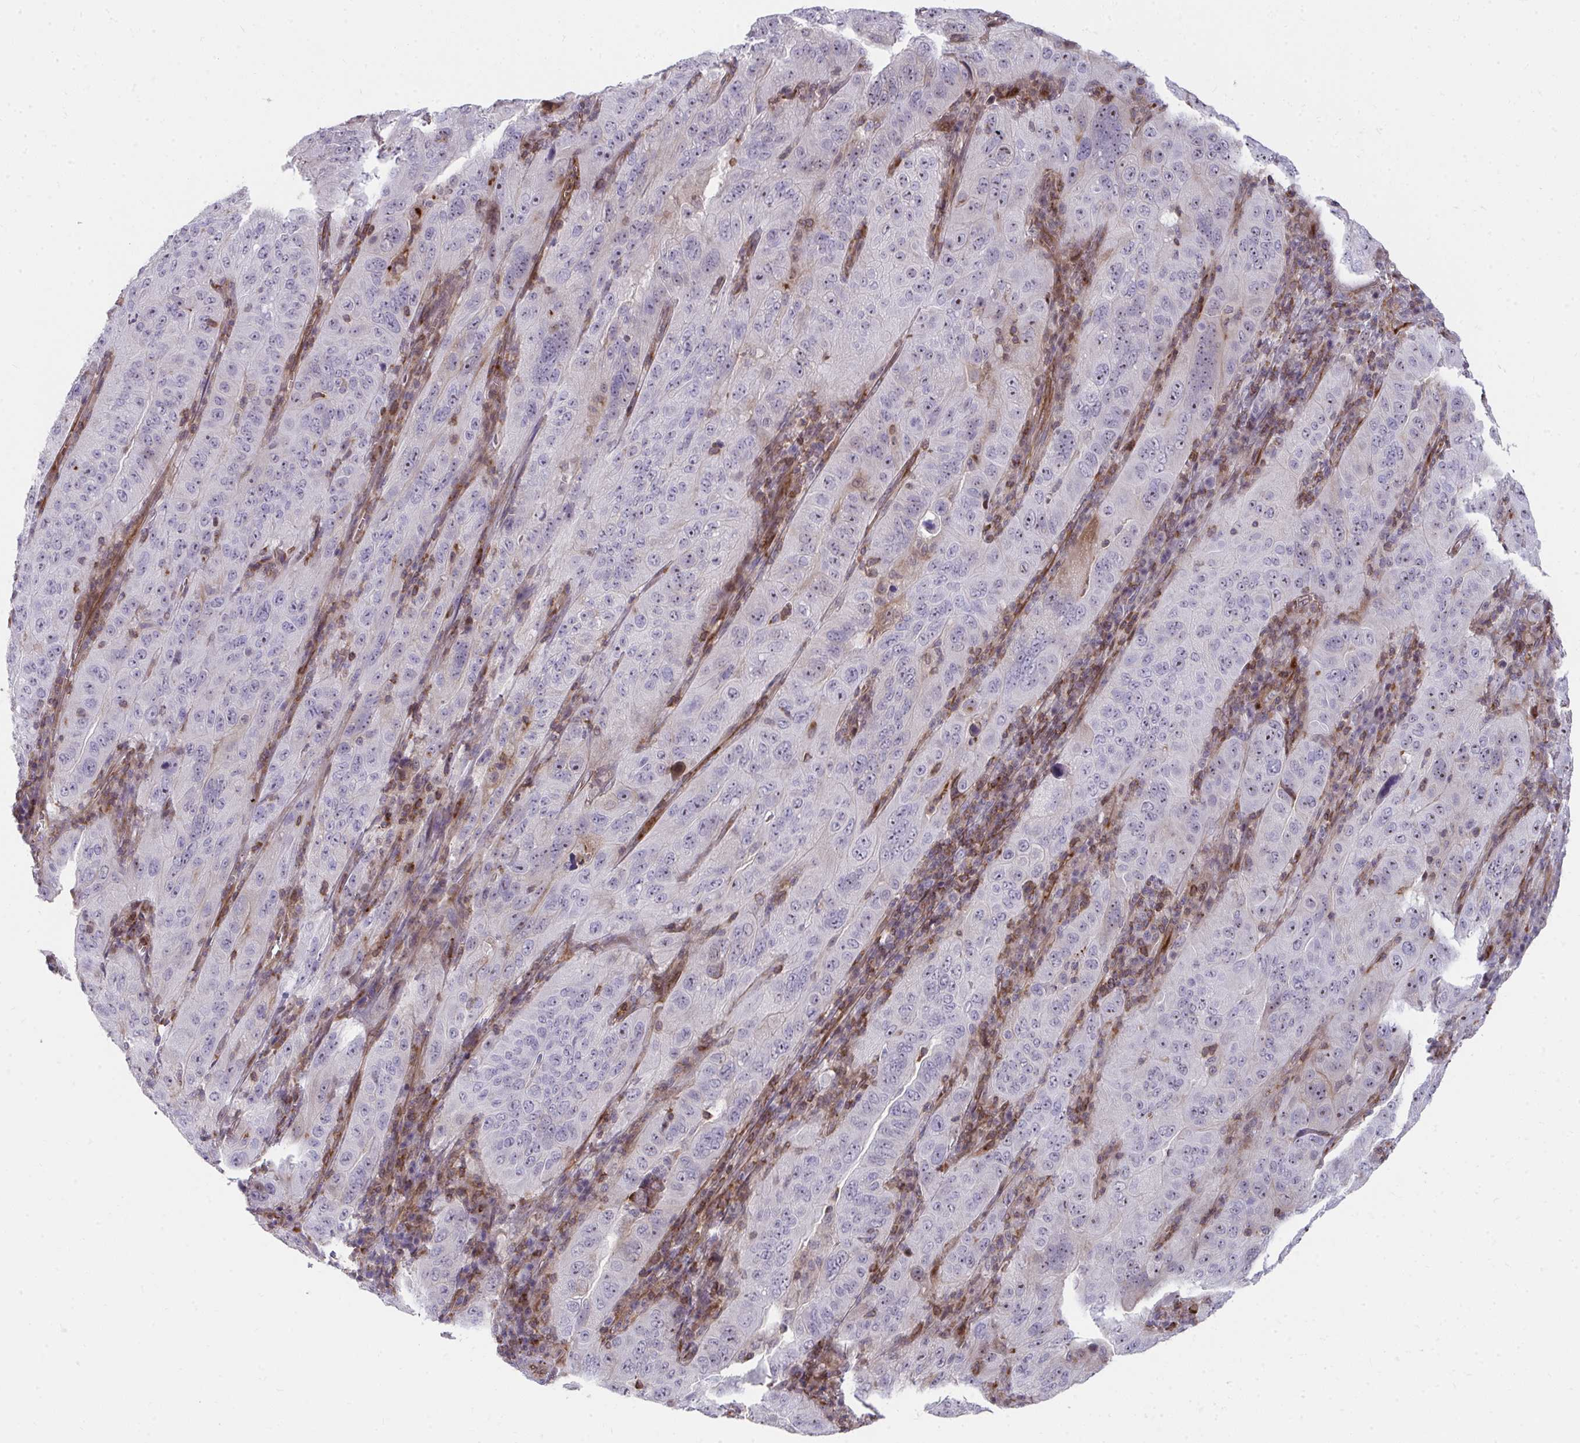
{"staining": {"intensity": "weak", "quantity": "<25%", "location": "nuclear"}, "tissue": "pancreatic cancer", "cell_type": "Tumor cells", "image_type": "cancer", "snomed": [{"axis": "morphology", "description": "Adenocarcinoma, NOS"}, {"axis": "topography", "description": "Pancreas"}], "caption": "A high-resolution micrograph shows immunohistochemistry (IHC) staining of pancreatic cancer (adenocarcinoma), which reveals no significant expression in tumor cells.", "gene": "FOXN3", "patient": {"sex": "male", "age": 63}}